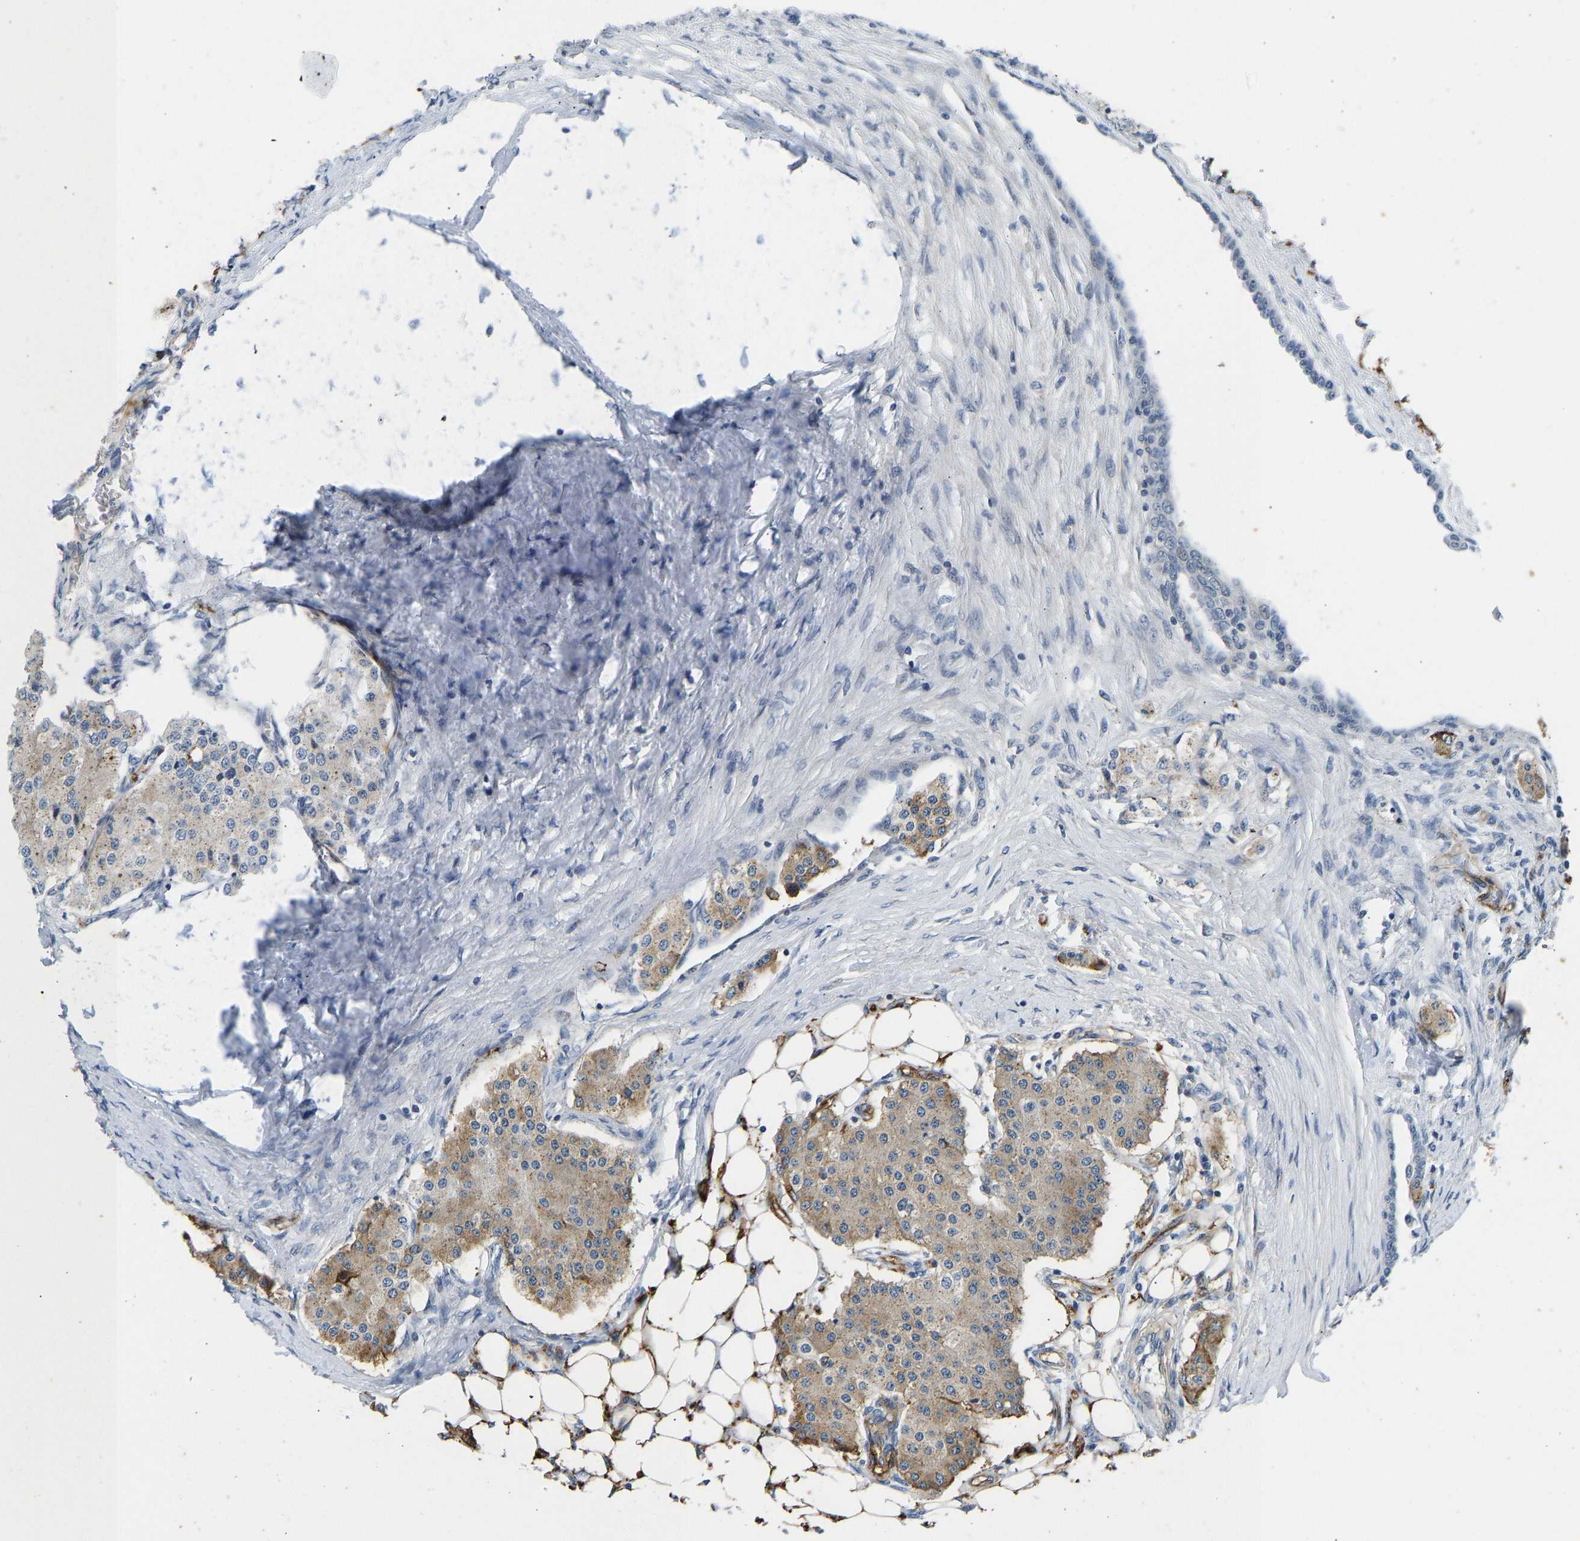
{"staining": {"intensity": "moderate", "quantity": "<25%", "location": "cytoplasmic/membranous"}, "tissue": "carcinoid", "cell_type": "Tumor cells", "image_type": "cancer", "snomed": [{"axis": "morphology", "description": "Carcinoid, malignant, NOS"}, {"axis": "topography", "description": "Colon"}], "caption": "Malignant carcinoid stained for a protein (brown) reveals moderate cytoplasmic/membranous positive expression in approximately <25% of tumor cells.", "gene": "RESF1", "patient": {"sex": "female", "age": 52}}